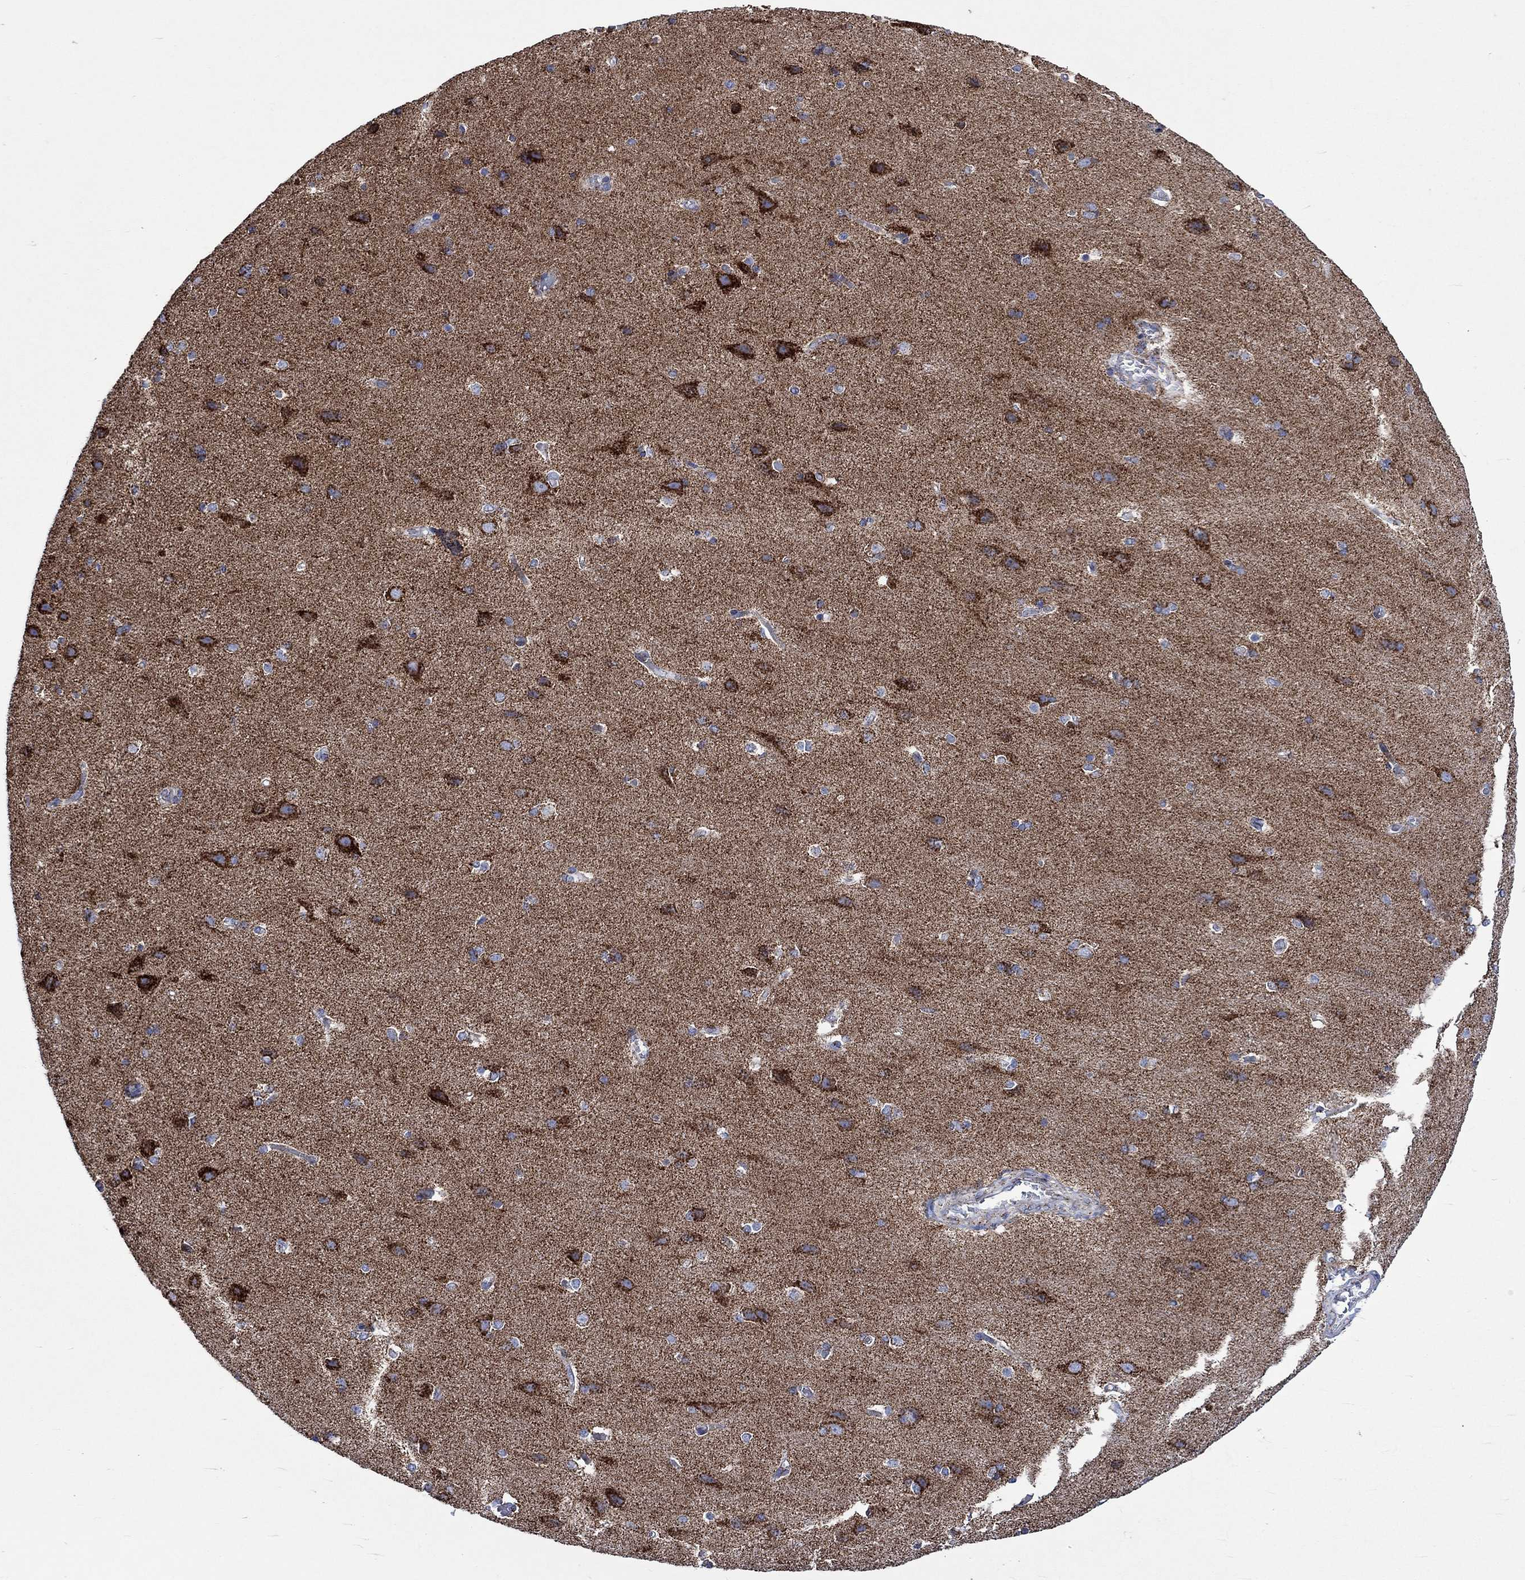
{"staining": {"intensity": "negative", "quantity": "none", "location": "none"}, "tissue": "cerebral cortex", "cell_type": "Endothelial cells", "image_type": "normal", "snomed": [{"axis": "morphology", "description": "Normal tissue, NOS"}, {"axis": "topography", "description": "Cerebral cortex"}], "caption": "Endothelial cells show no significant protein expression in benign cerebral cortex. (DAB (3,3'-diaminobenzidine) IHC visualized using brightfield microscopy, high magnification).", "gene": "RCE1", "patient": {"sex": "male", "age": 37}}